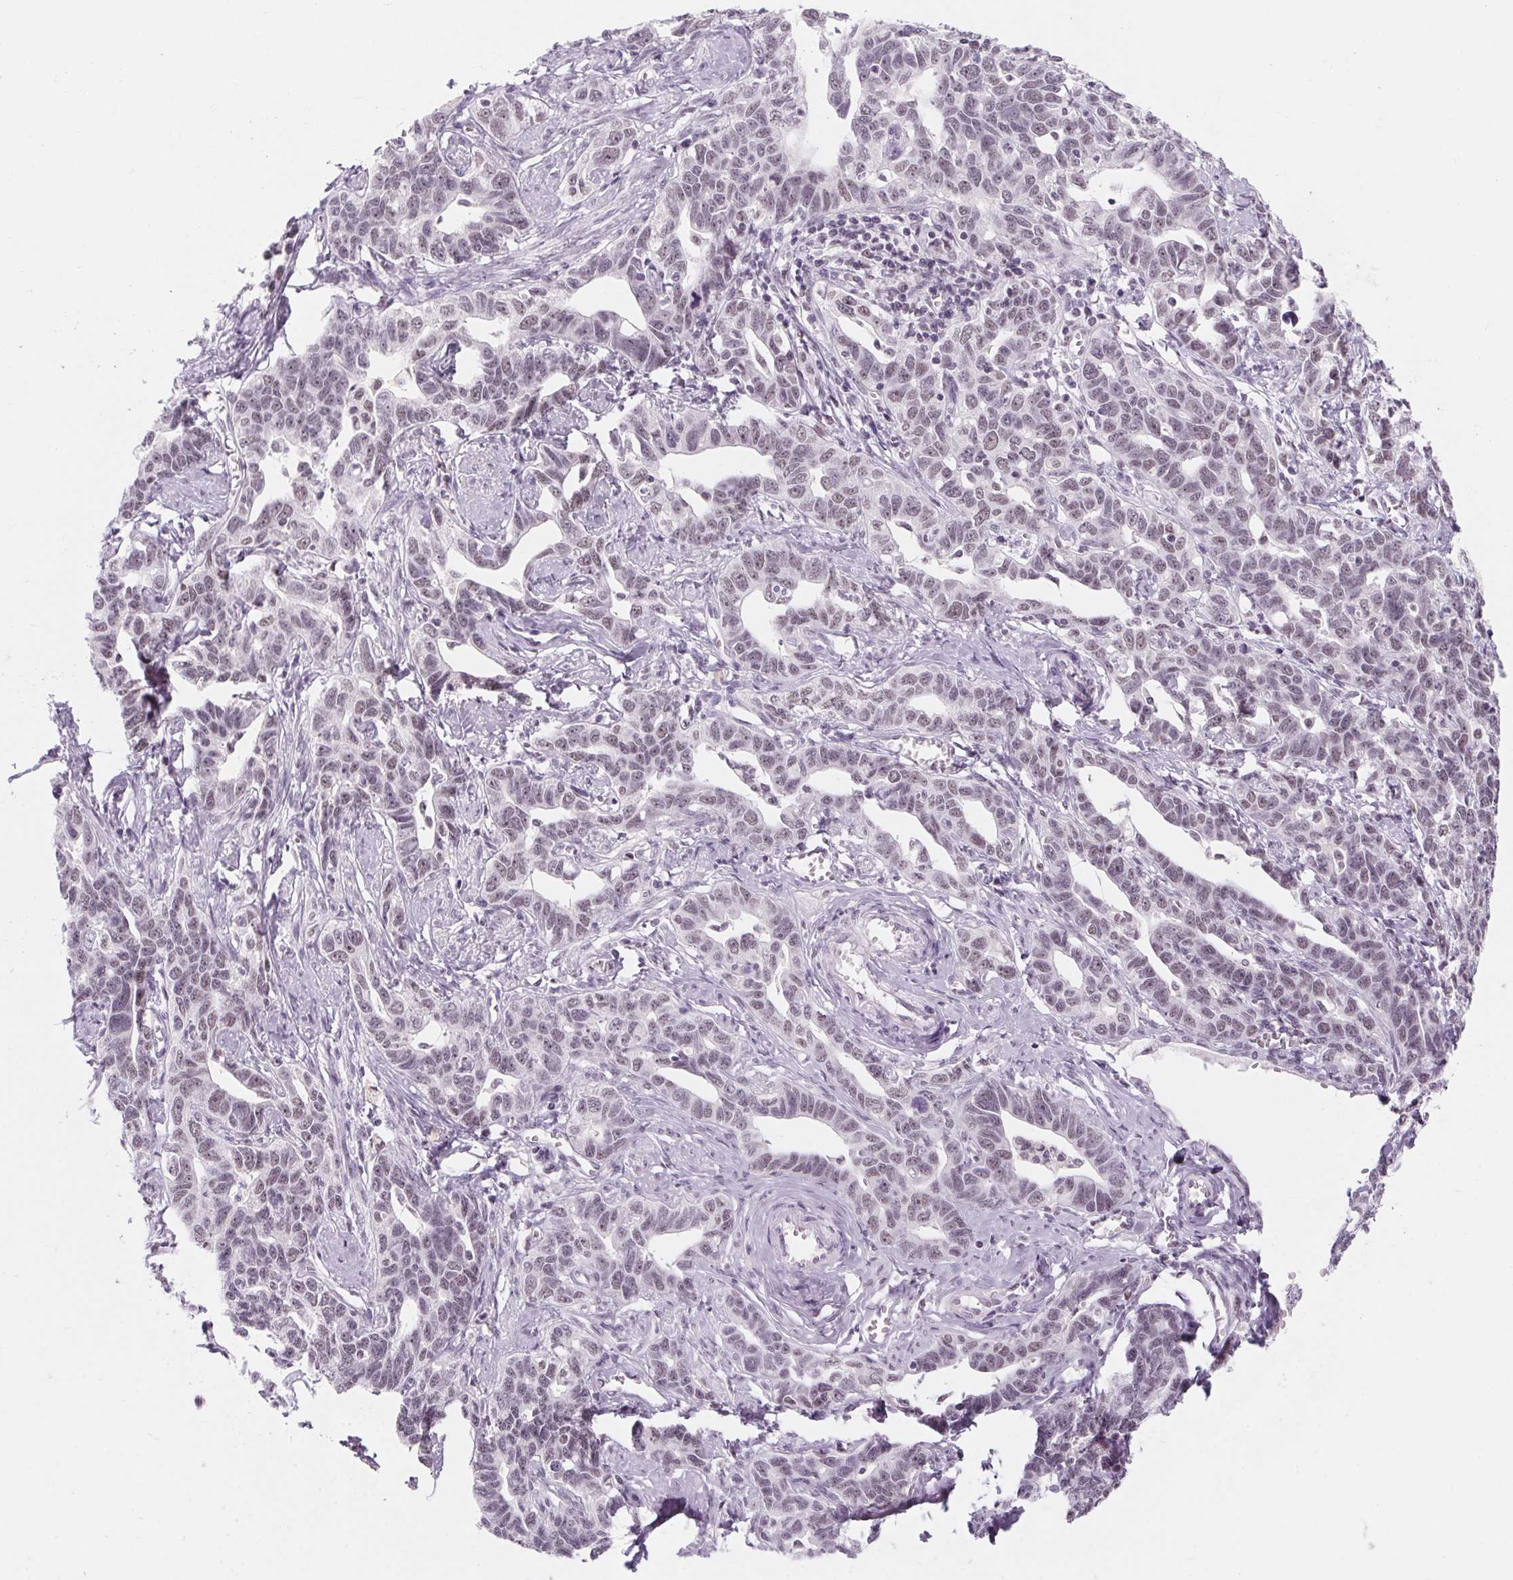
{"staining": {"intensity": "weak", "quantity": "25%-75%", "location": "nuclear"}, "tissue": "ovarian cancer", "cell_type": "Tumor cells", "image_type": "cancer", "snomed": [{"axis": "morphology", "description": "Cystadenocarcinoma, serous, NOS"}, {"axis": "topography", "description": "Ovary"}], "caption": "The image exhibits a brown stain indicating the presence of a protein in the nuclear of tumor cells in ovarian cancer. (DAB (3,3'-diaminobenzidine) = brown stain, brightfield microscopy at high magnification).", "gene": "ZIC4", "patient": {"sex": "female", "age": 69}}